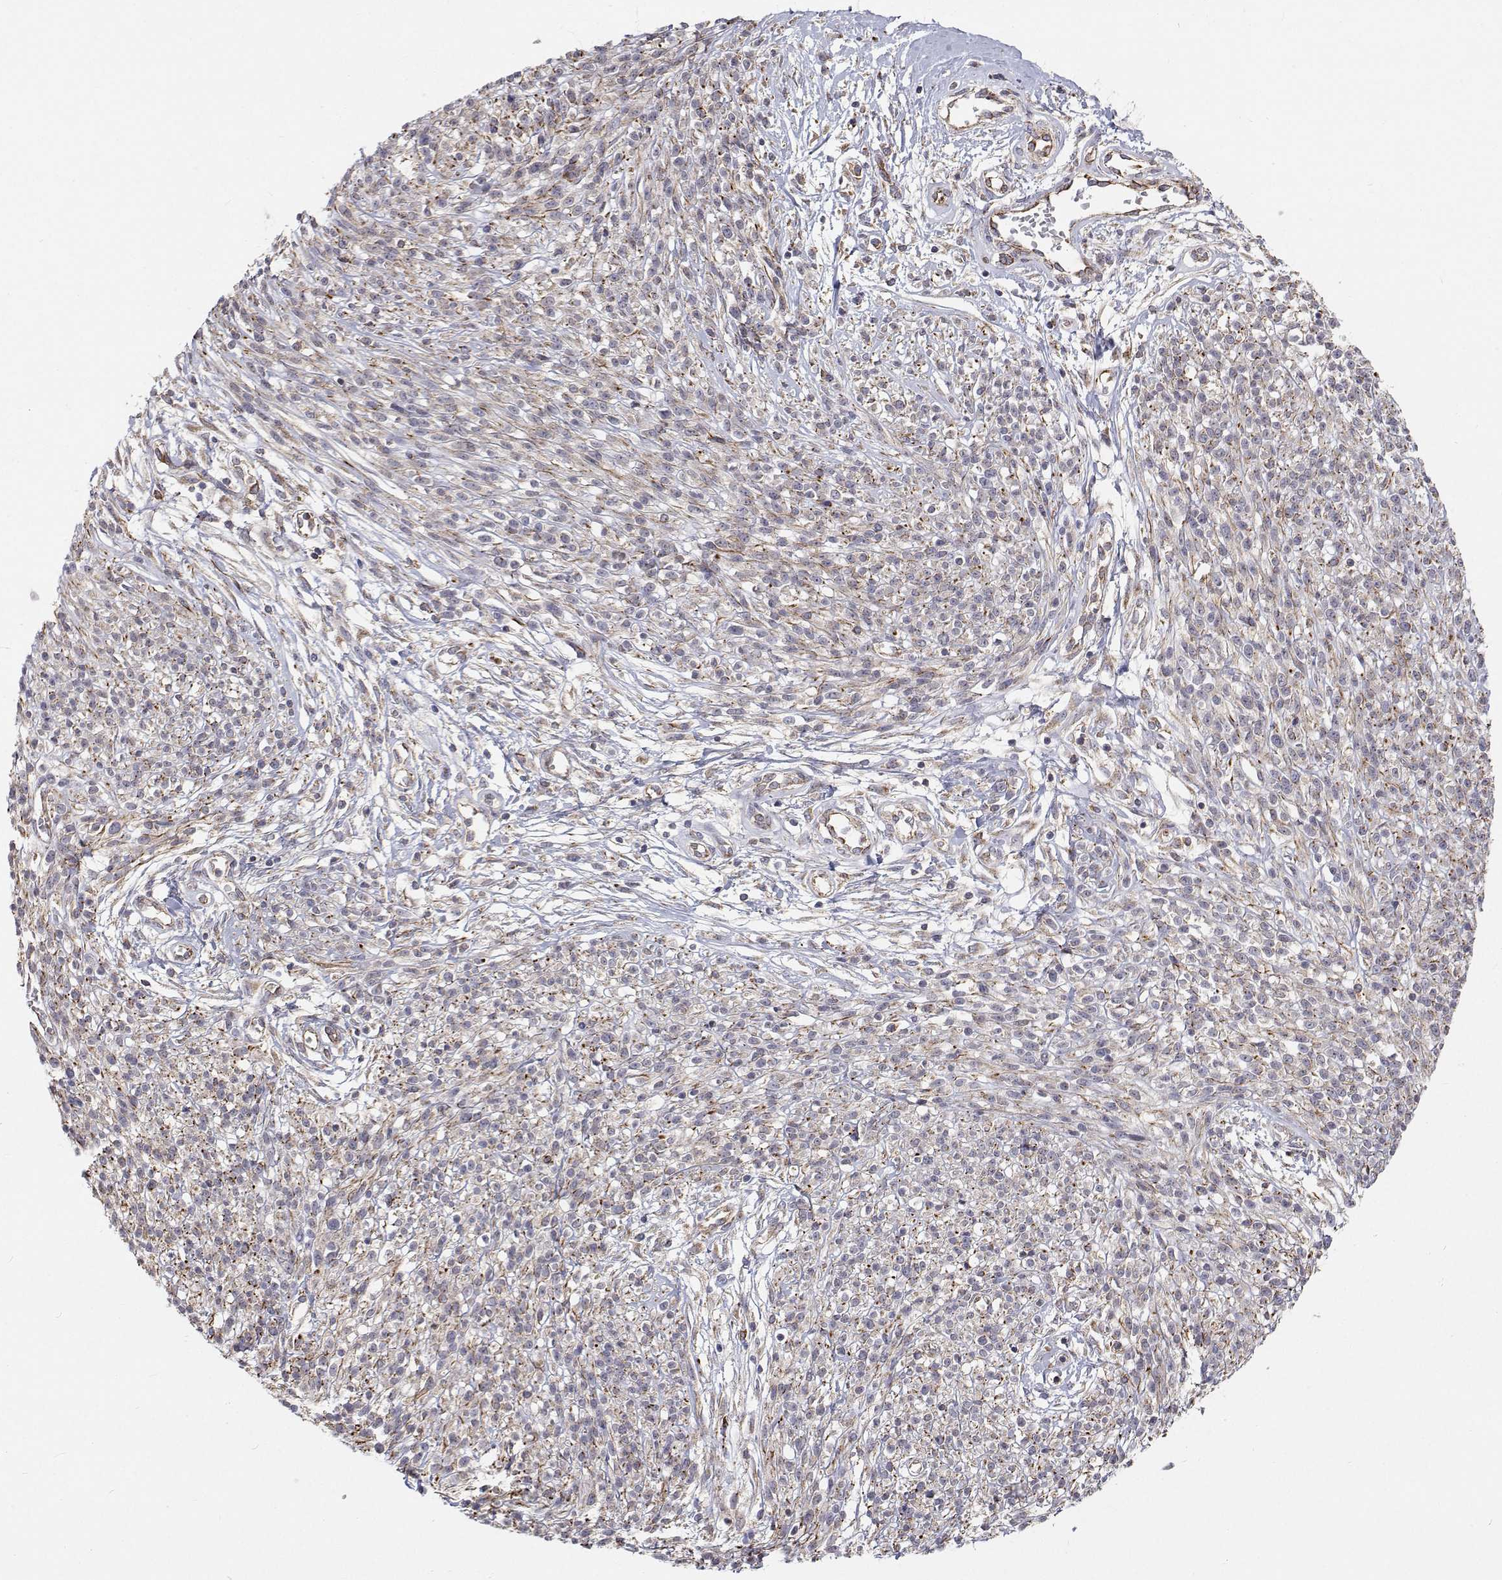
{"staining": {"intensity": "negative", "quantity": "none", "location": "none"}, "tissue": "melanoma", "cell_type": "Tumor cells", "image_type": "cancer", "snomed": [{"axis": "morphology", "description": "Malignant melanoma, NOS"}, {"axis": "topography", "description": "Skin"}, {"axis": "topography", "description": "Skin of trunk"}], "caption": "Tumor cells show no significant positivity in malignant melanoma. Nuclei are stained in blue.", "gene": "SPICE1", "patient": {"sex": "male", "age": 74}}